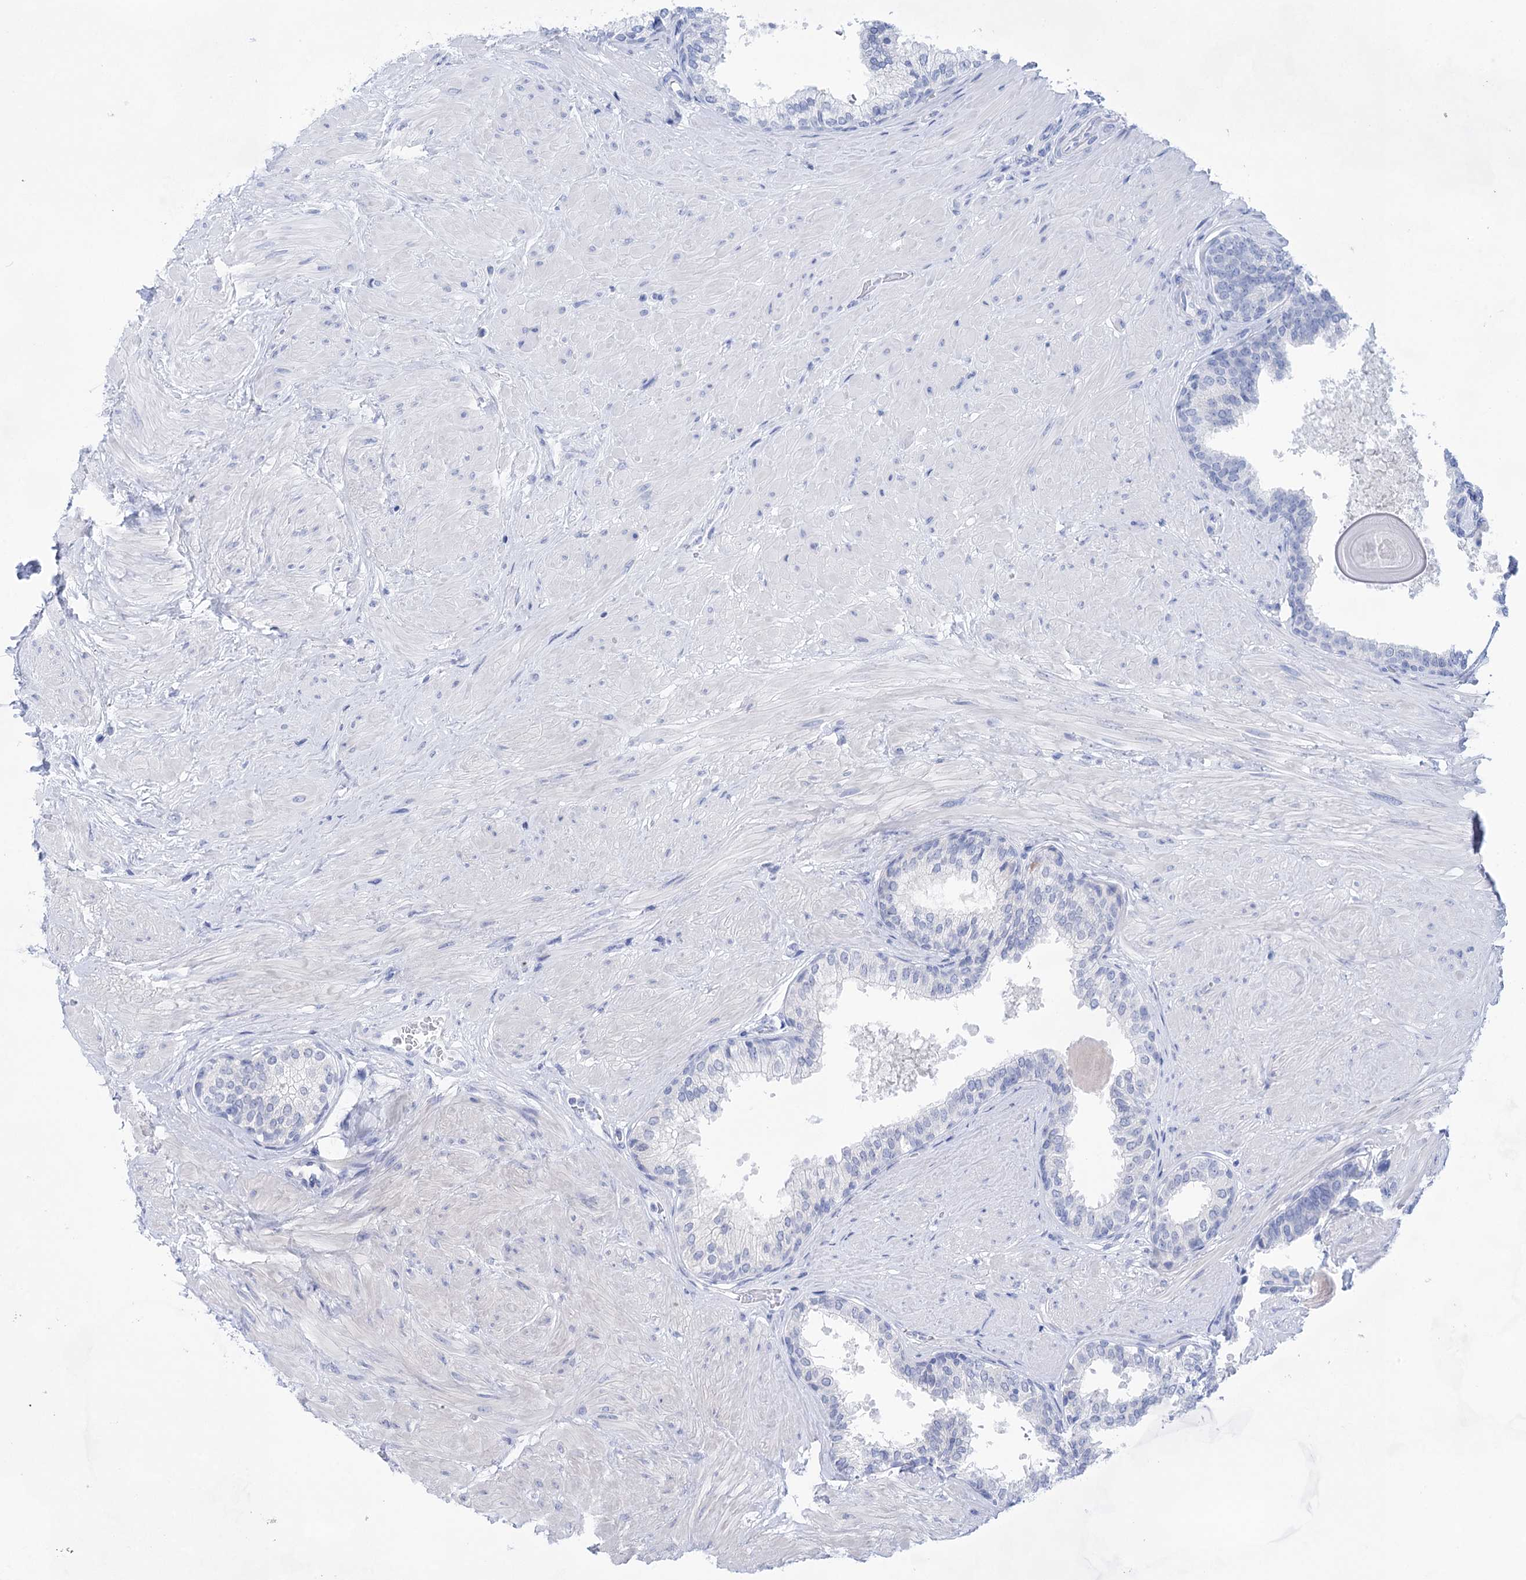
{"staining": {"intensity": "negative", "quantity": "none", "location": "none"}, "tissue": "prostate", "cell_type": "Glandular cells", "image_type": "normal", "snomed": [{"axis": "morphology", "description": "Normal tissue, NOS"}, {"axis": "topography", "description": "Prostate"}], "caption": "Immunohistochemistry (IHC) micrograph of unremarkable prostate: human prostate stained with DAB displays no significant protein positivity in glandular cells.", "gene": "LALBA", "patient": {"sex": "male", "age": 48}}